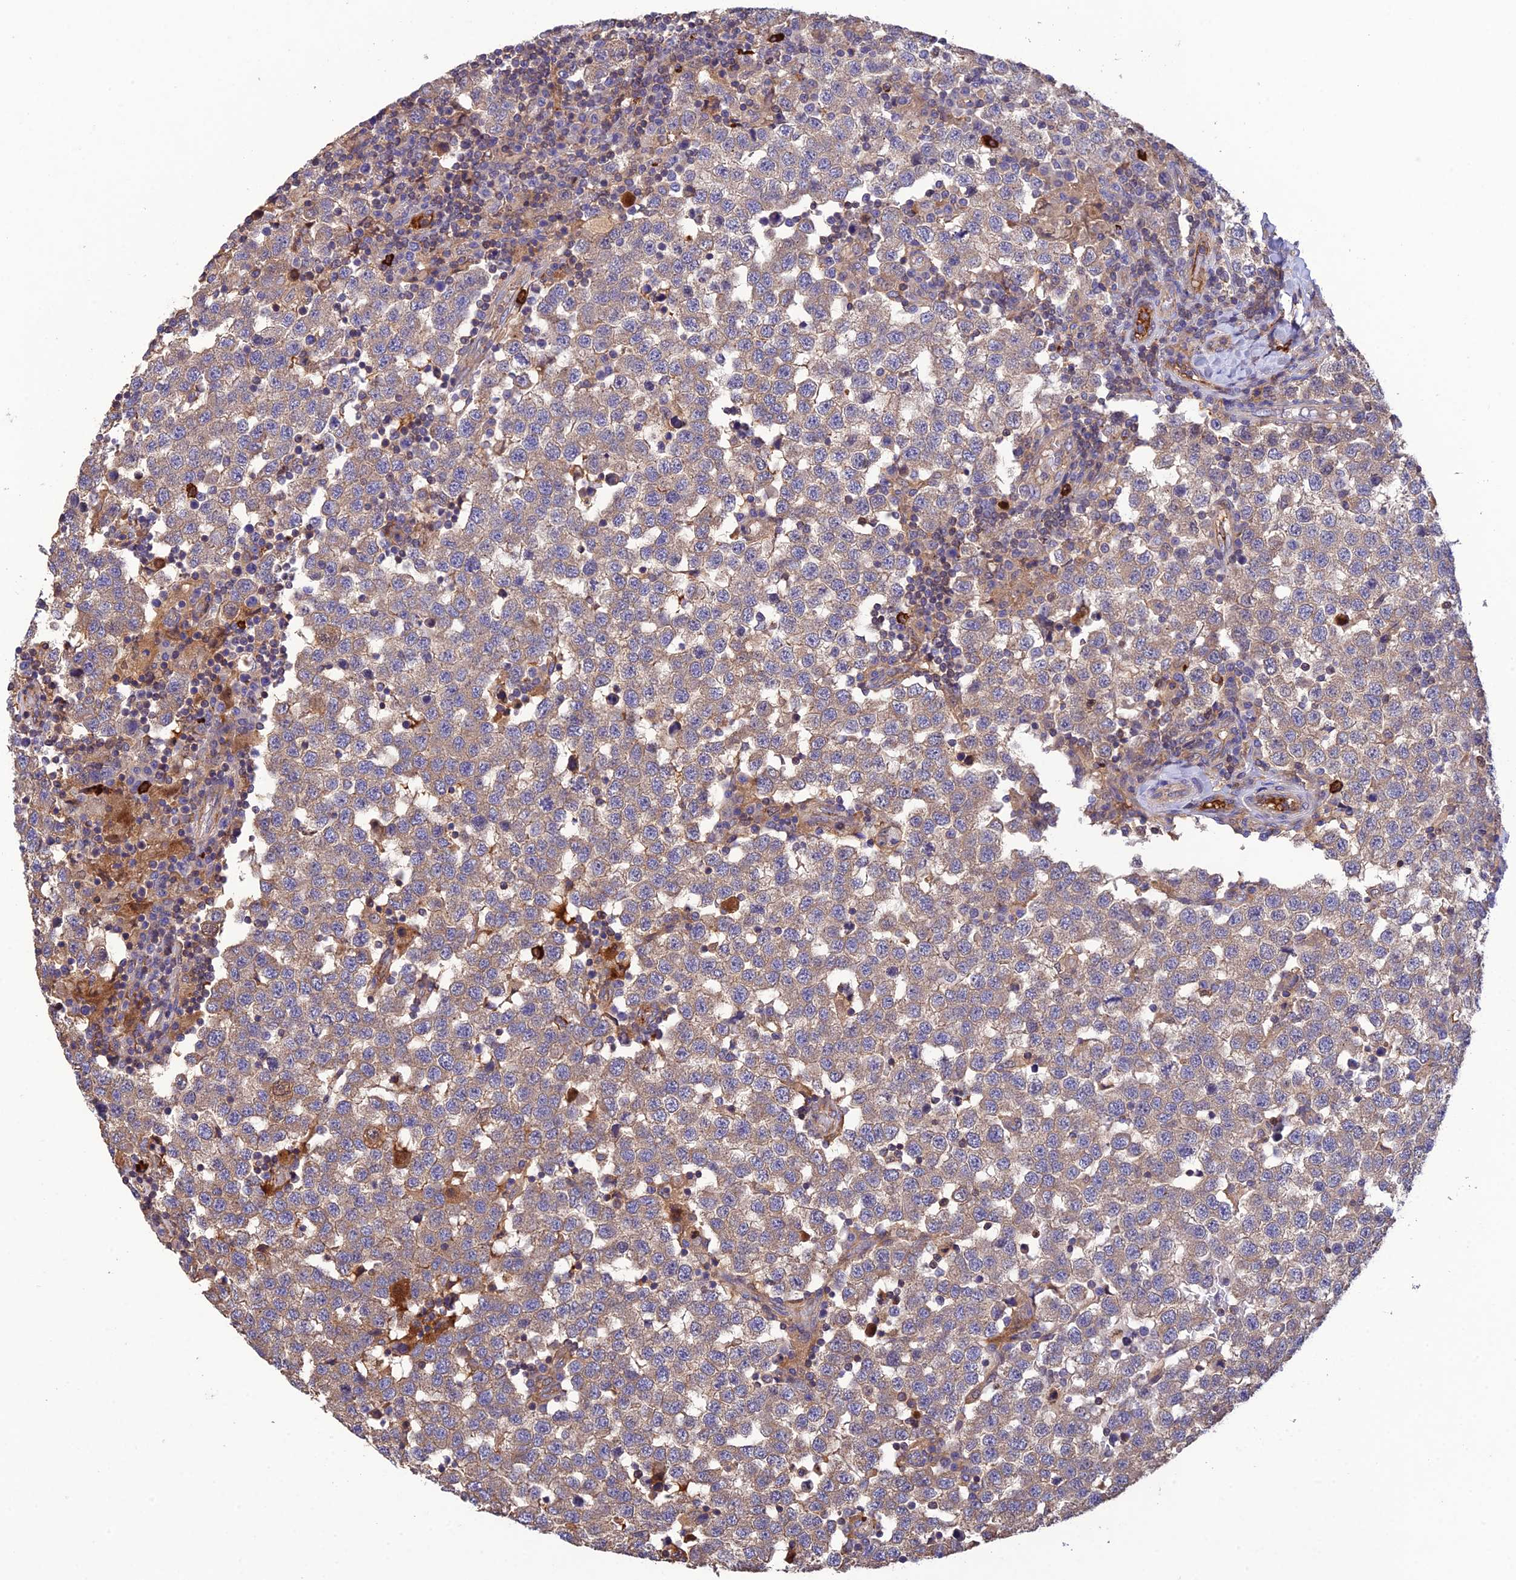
{"staining": {"intensity": "weak", "quantity": ">75%", "location": "cytoplasmic/membranous"}, "tissue": "testis cancer", "cell_type": "Tumor cells", "image_type": "cancer", "snomed": [{"axis": "morphology", "description": "Seminoma, NOS"}, {"axis": "topography", "description": "Testis"}], "caption": "Immunohistochemistry (IHC) photomicrograph of neoplastic tissue: testis seminoma stained using IHC exhibits low levels of weak protein expression localized specifically in the cytoplasmic/membranous of tumor cells, appearing as a cytoplasmic/membranous brown color.", "gene": "MIOS", "patient": {"sex": "male", "age": 34}}